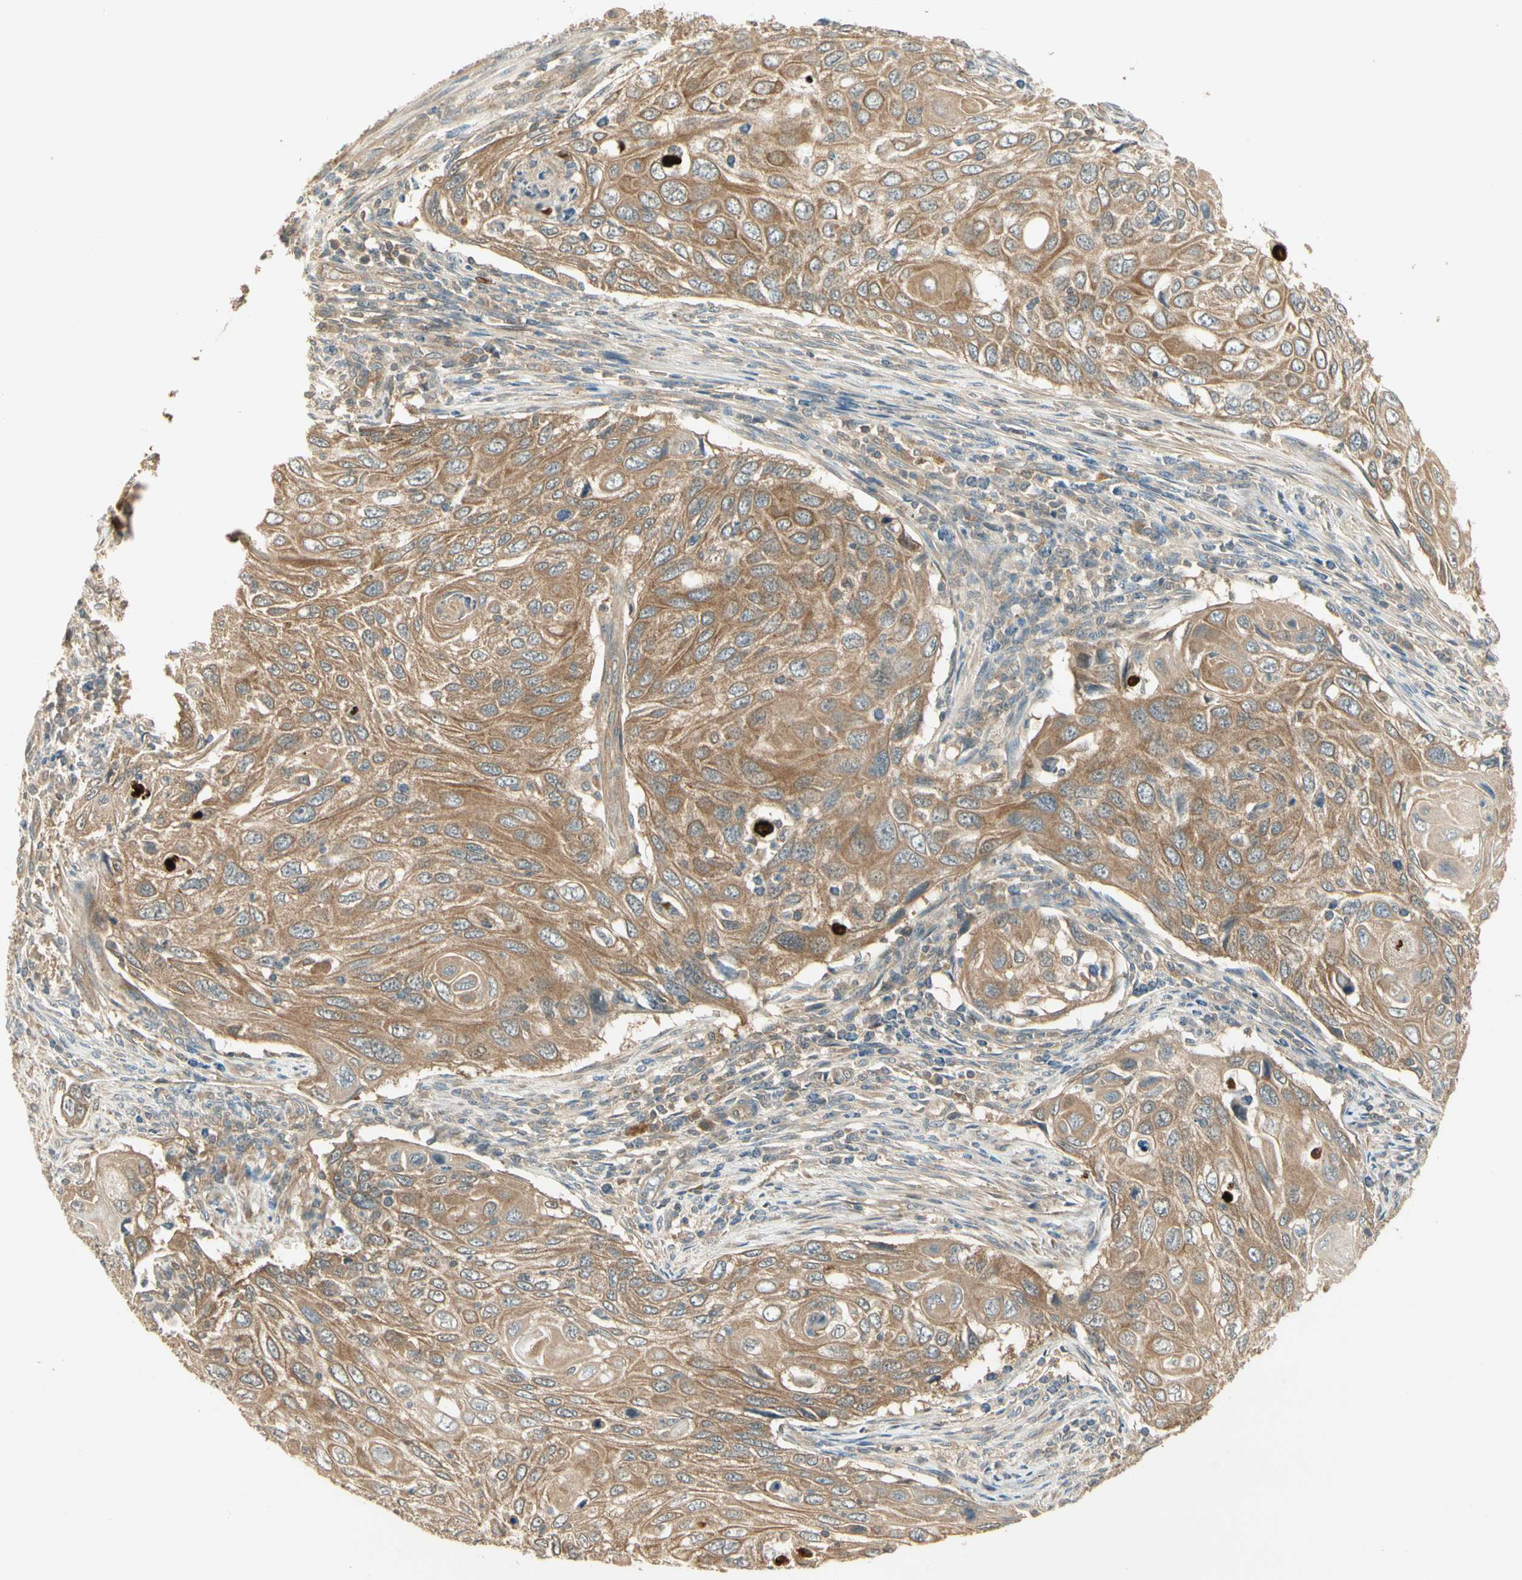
{"staining": {"intensity": "moderate", "quantity": ">75%", "location": "cytoplasmic/membranous"}, "tissue": "cervical cancer", "cell_type": "Tumor cells", "image_type": "cancer", "snomed": [{"axis": "morphology", "description": "Squamous cell carcinoma, NOS"}, {"axis": "topography", "description": "Cervix"}], "caption": "Immunohistochemistry micrograph of neoplastic tissue: squamous cell carcinoma (cervical) stained using immunohistochemistry (IHC) displays medium levels of moderate protein expression localized specifically in the cytoplasmic/membranous of tumor cells, appearing as a cytoplasmic/membranous brown color.", "gene": "PFDN5", "patient": {"sex": "female", "age": 70}}